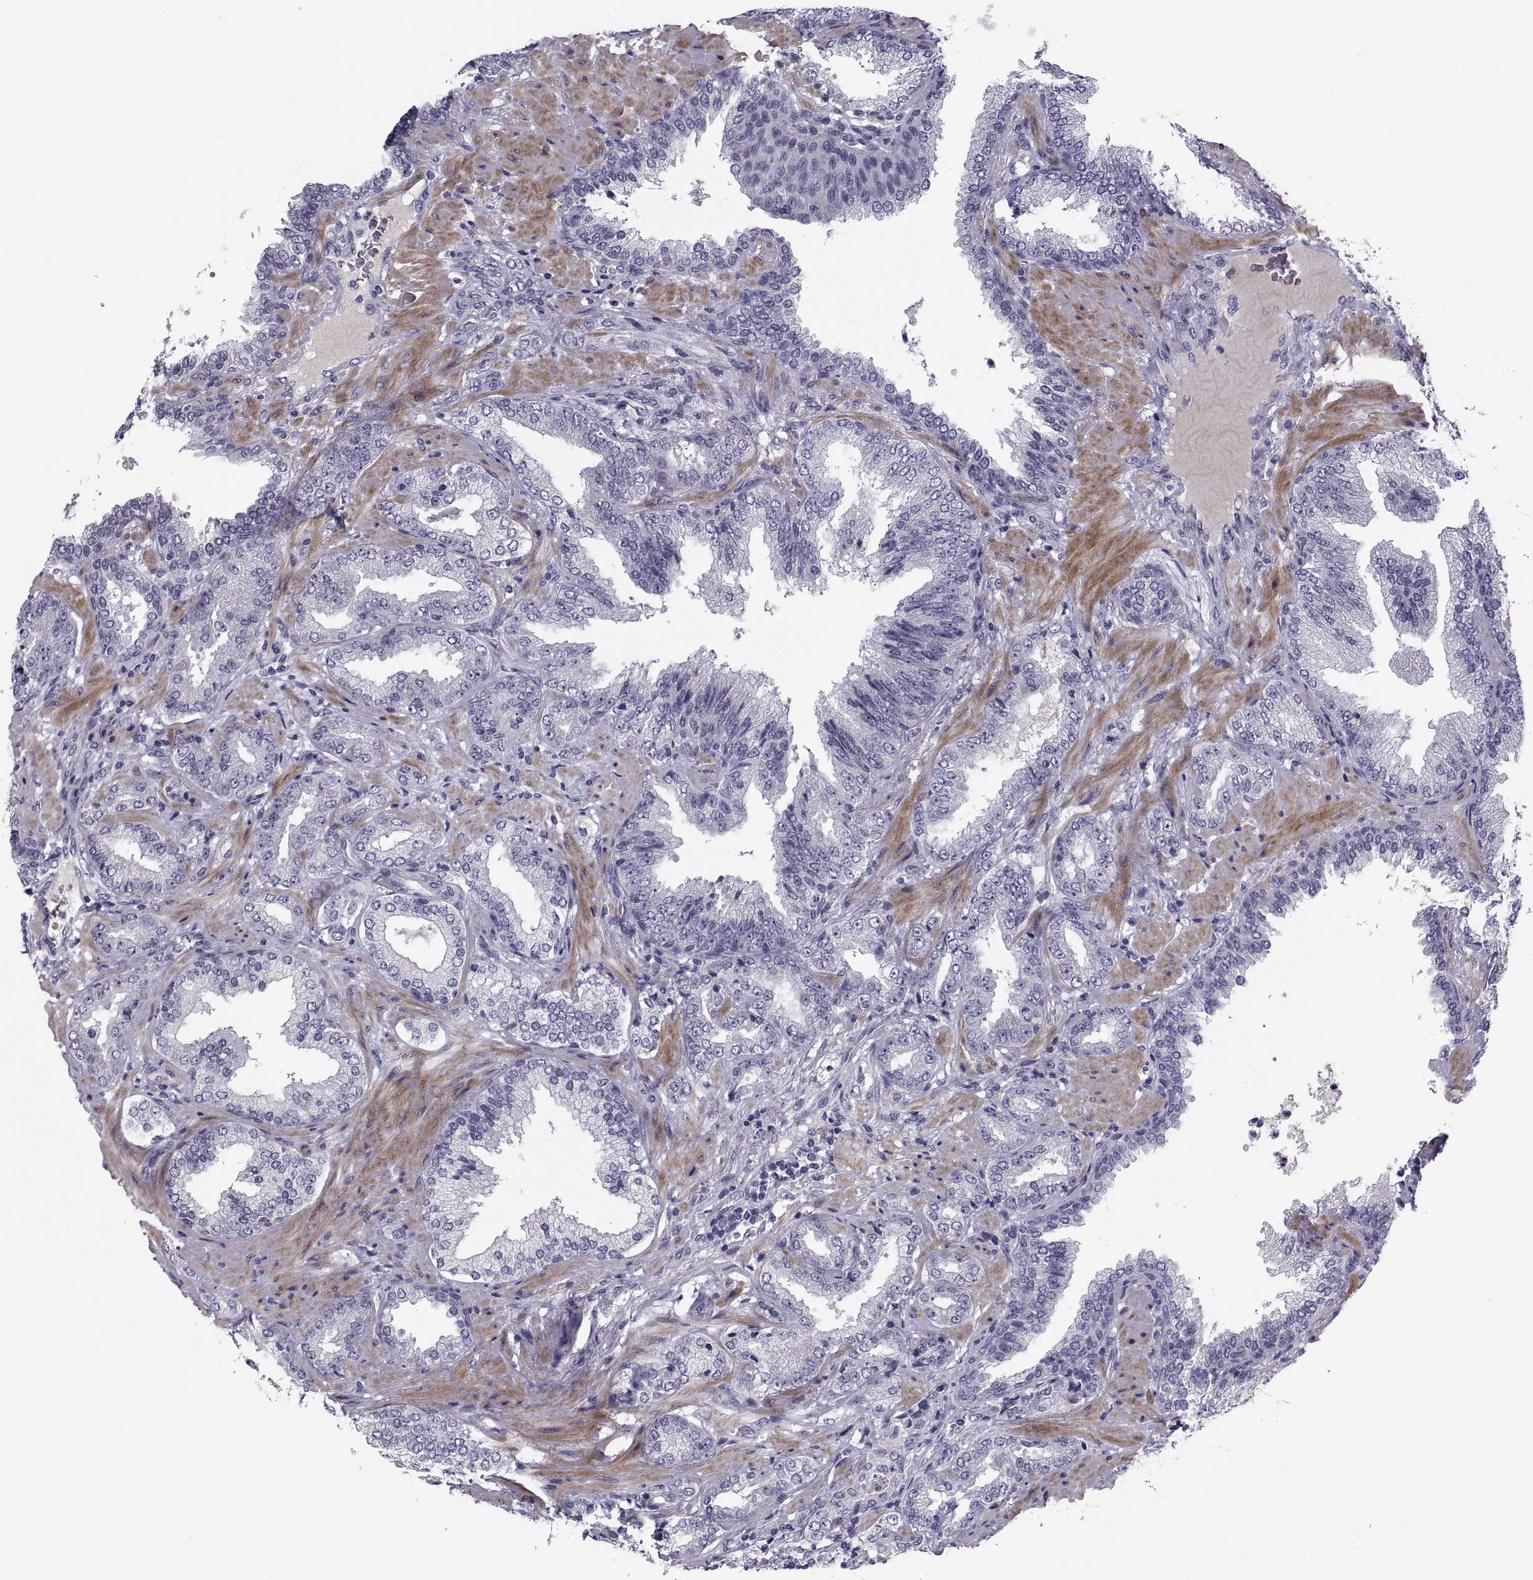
{"staining": {"intensity": "negative", "quantity": "none", "location": "none"}, "tissue": "prostate cancer", "cell_type": "Tumor cells", "image_type": "cancer", "snomed": [{"axis": "morphology", "description": "Adenocarcinoma, Low grade"}, {"axis": "topography", "description": "Prostate"}], "caption": "Immunohistochemistry (IHC) photomicrograph of human low-grade adenocarcinoma (prostate) stained for a protein (brown), which shows no staining in tumor cells.", "gene": "PDZRN4", "patient": {"sex": "male", "age": 68}}